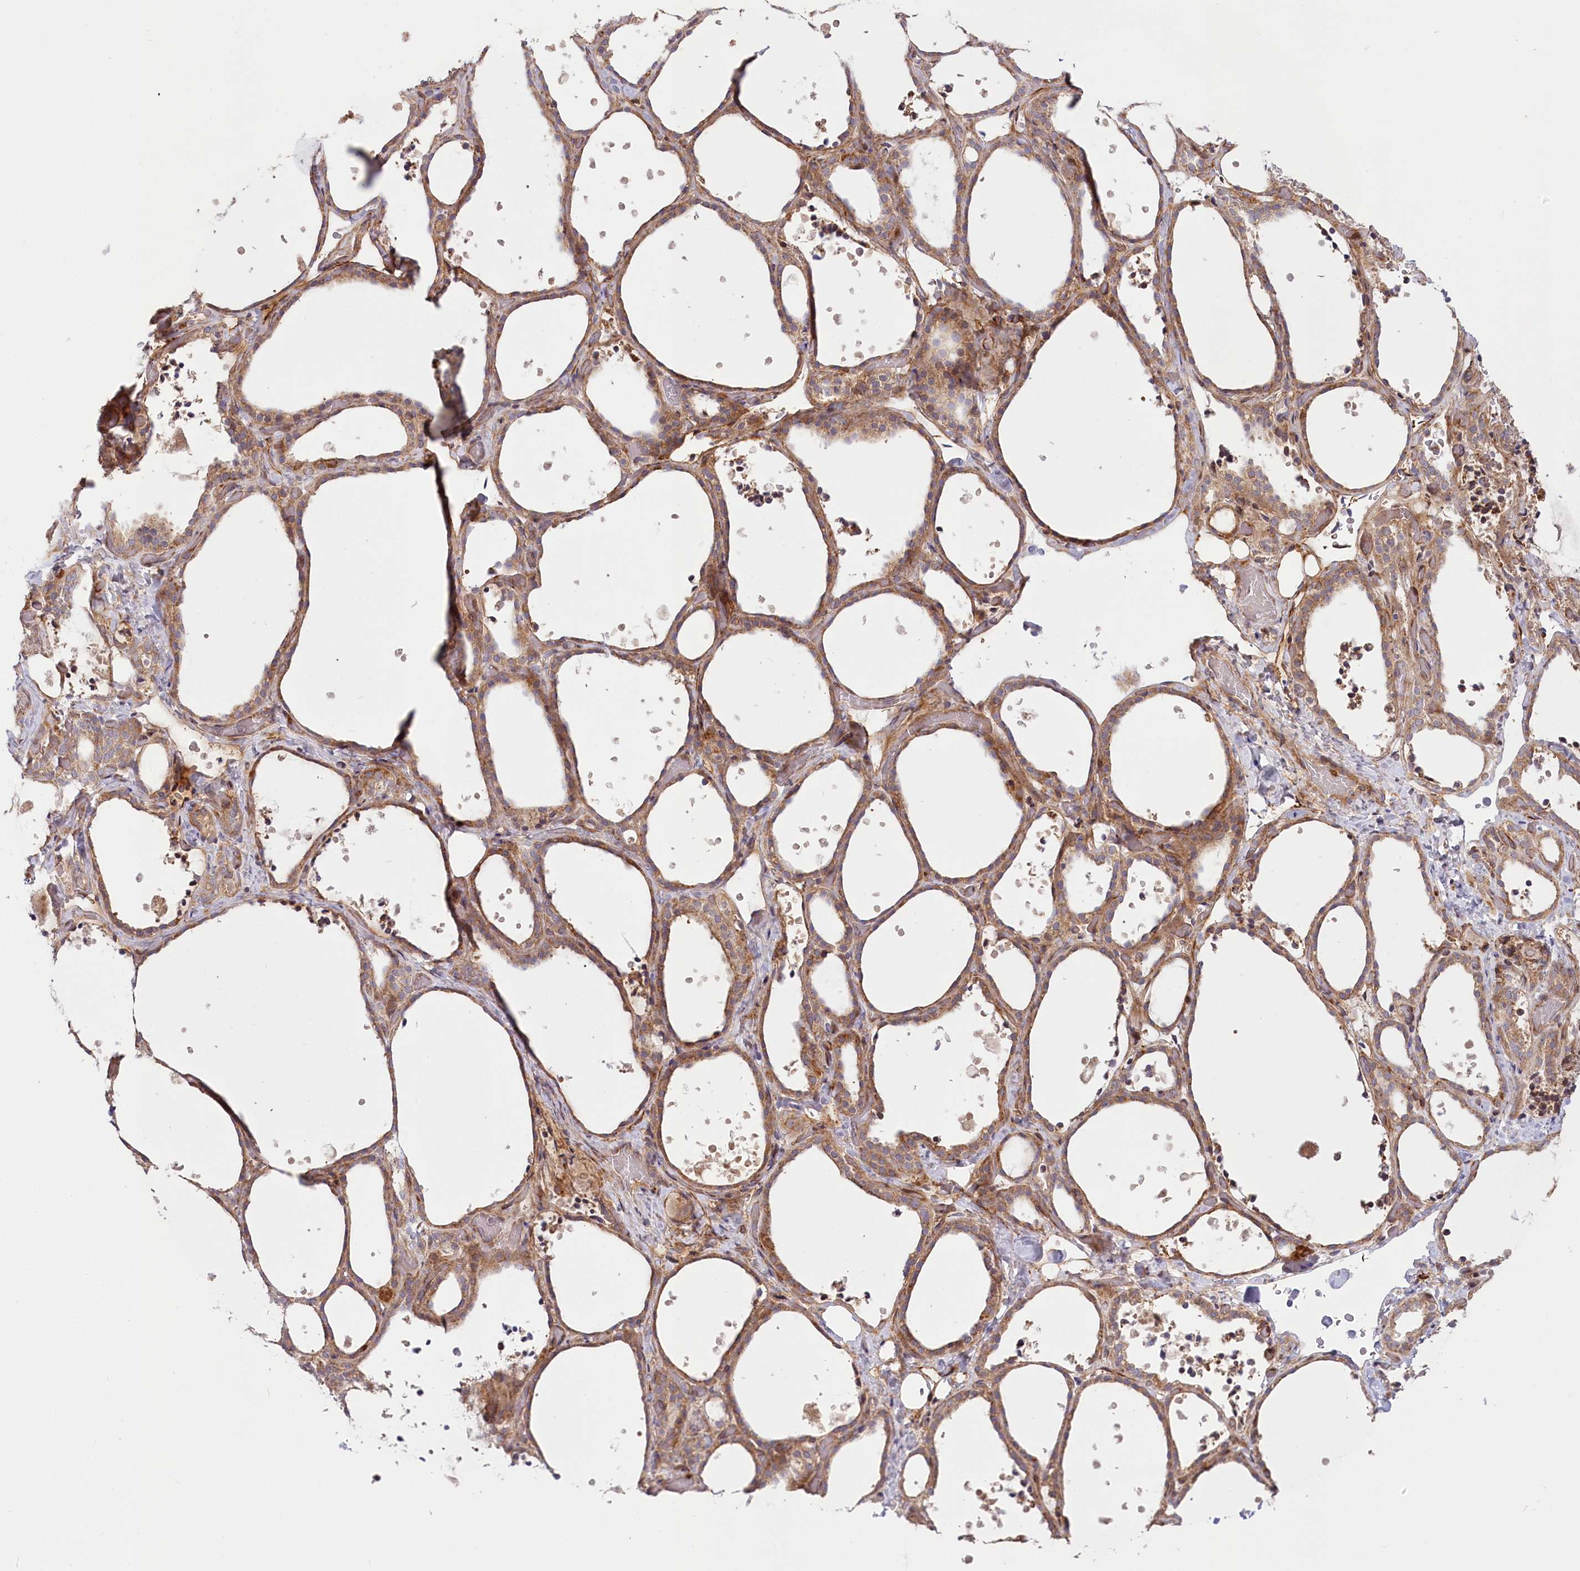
{"staining": {"intensity": "moderate", "quantity": ">75%", "location": "cytoplasmic/membranous"}, "tissue": "thyroid gland", "cell_type": "Glandular cells", "image_type": "normal", "snomed": [{"axis": "morphology", "description": "Normal tissue, NOS"}, {"axis": "topography", "description": "Thyroid gland"}], "caption": "Immunohistochemical staining of benign thyroid gland shows medium levels of moderate cytoplasmic/membranous positivity in about >75% of glandular cells. (DAB = brown stain, brightfield microscopy at high magnification).", "gene": "CEP70", "patient": {"sex": "female", "age": 44}}